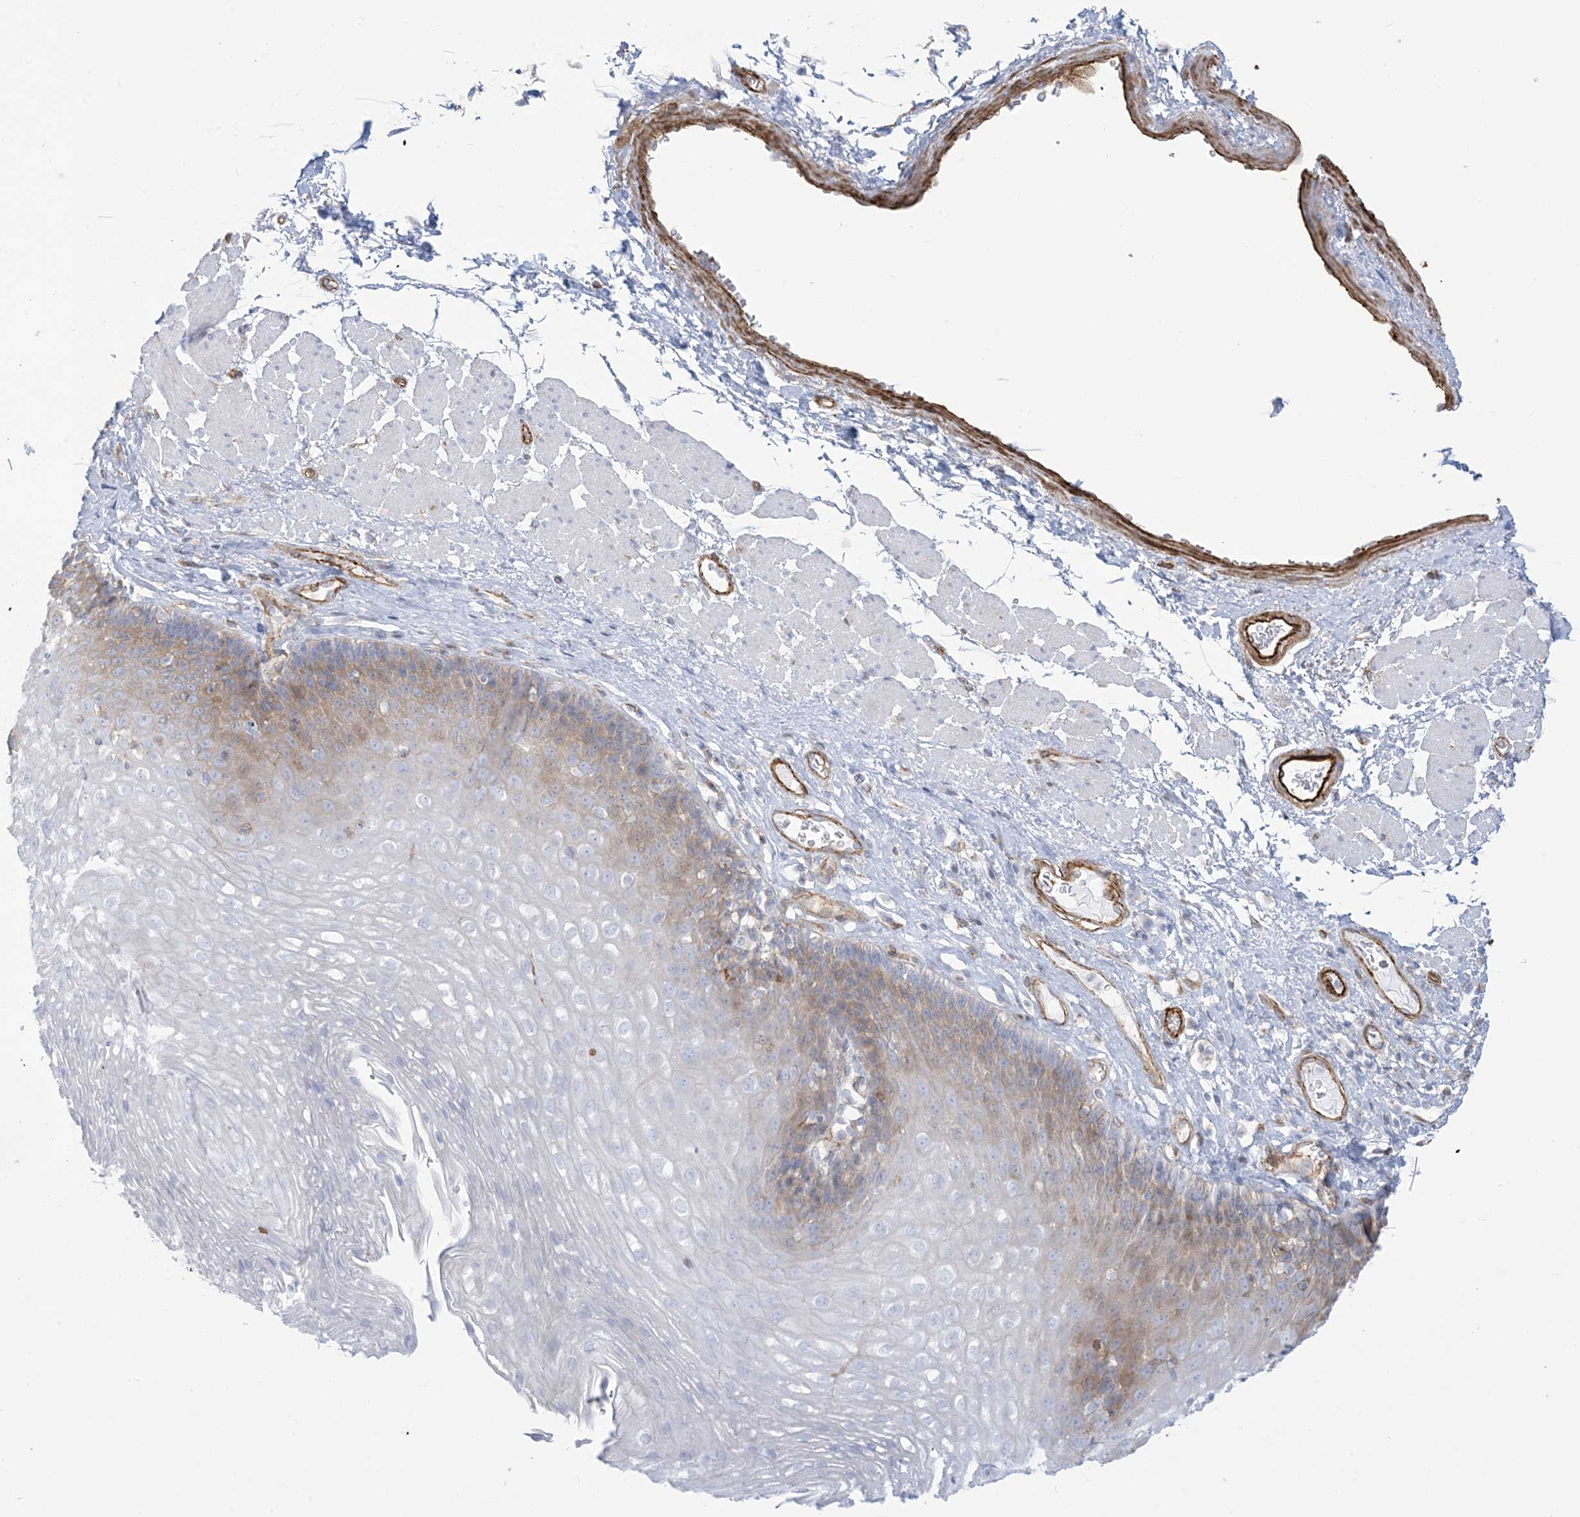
{"staining": {"intensity": "weak", "quantity": "25%-75%", "location": "cytoplasmic/membranous"}, "tissue": "esophagus", "cell_type": "Squamous epithelial cells", "image_type": "normal", "snomed": [{"axis": "morphology", "description": "Normal tissue, NOS"}, {"axis": "topography", "description": "Esophagus"}], "caption": "A brown stain labels weak cytoplasmic/membranous expression of a protein in squamous epithelial cells of unremarkable human esophagus.", "gene": "B3GNT7", "patient": {"sex": "female", "age": 66}}